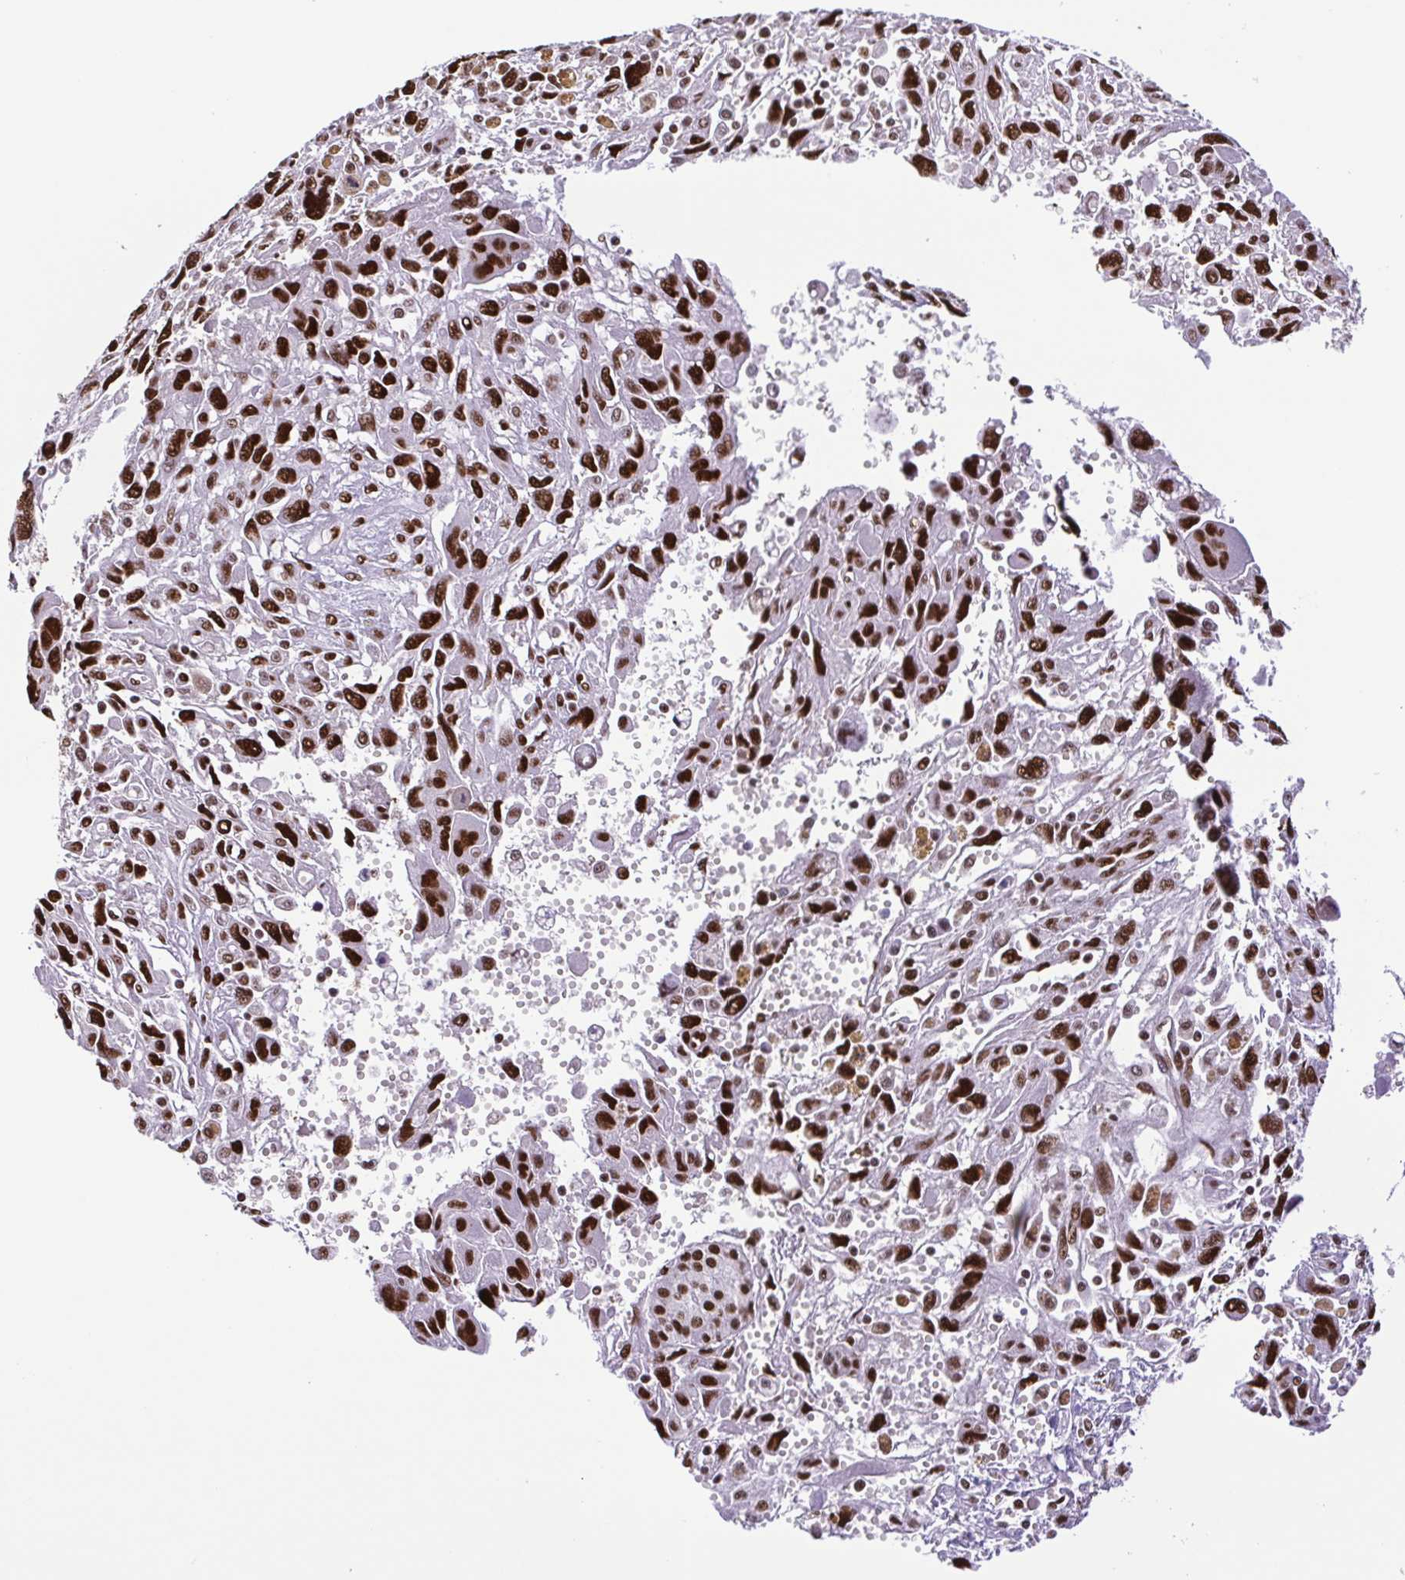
{"staining": {"intensity": "strong", "quantity": ">75%", "location": "nuclear"}, "tissue": "pancreatic cancer", "cell_type": "Tumor cells", "image_type": "cancer", "snomed": [{"axis": "morphology", "description": "Adenocarcinoma, NOS"}, {"axis": "topography", "description": "Pancreas"}], "caption": "DAB (3,3'-diaminobenzidine) immunohistochemical staining of human pancreatic cancer (adenocarcinoma) displays strong nuclear protein expression in approximately >75% of tumor cells. The staining is performed using DAB brown chromogen to label protein expression. The nuclei are counter-stained blue using hematoxylin.", "gene": "TRIM28", "patient": {"sex": "female", "age": 47}}